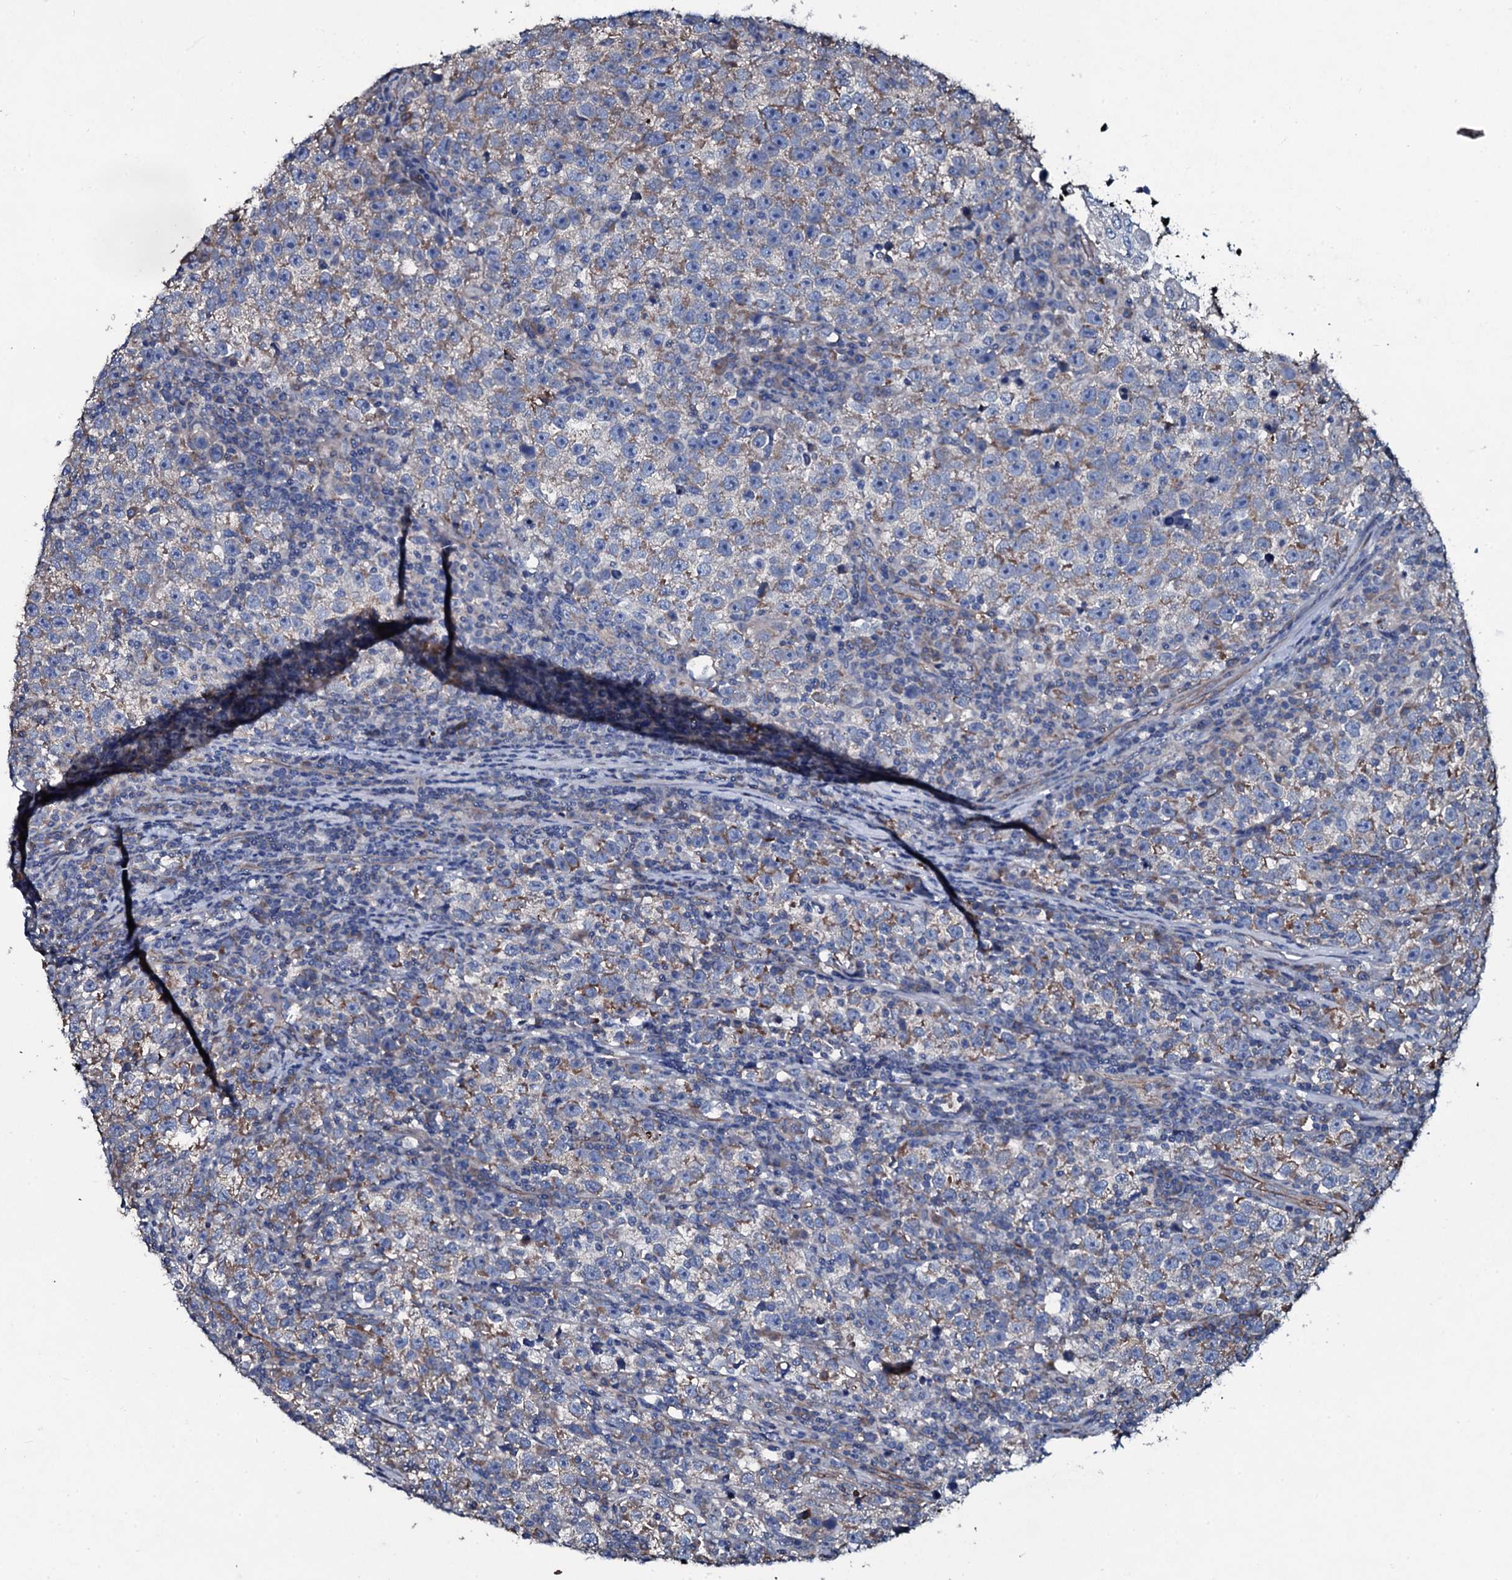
{"staining": {"intensity": "weak", "quantity": "25%-75%", "location": "cytoplasmic/membranous"}, "tissue": "testis cancer", "cell_type": "Tumor cells", "image_type": "cancer", "snomed": [{"axis": "morphology", "description": "Normal tissue, NOS"}, {"axis": "morphology", "description": "Seminoma, NOS"}, {"axis": "topography", "description": "Testis"}], "caption": "Testis cancer (seminoma) stained for a protein reveals weak cytoplasmic/membranous positivity in tumor cells.", "gene": "DMAC2", "patient": {"sex": "male", "age": 43}}